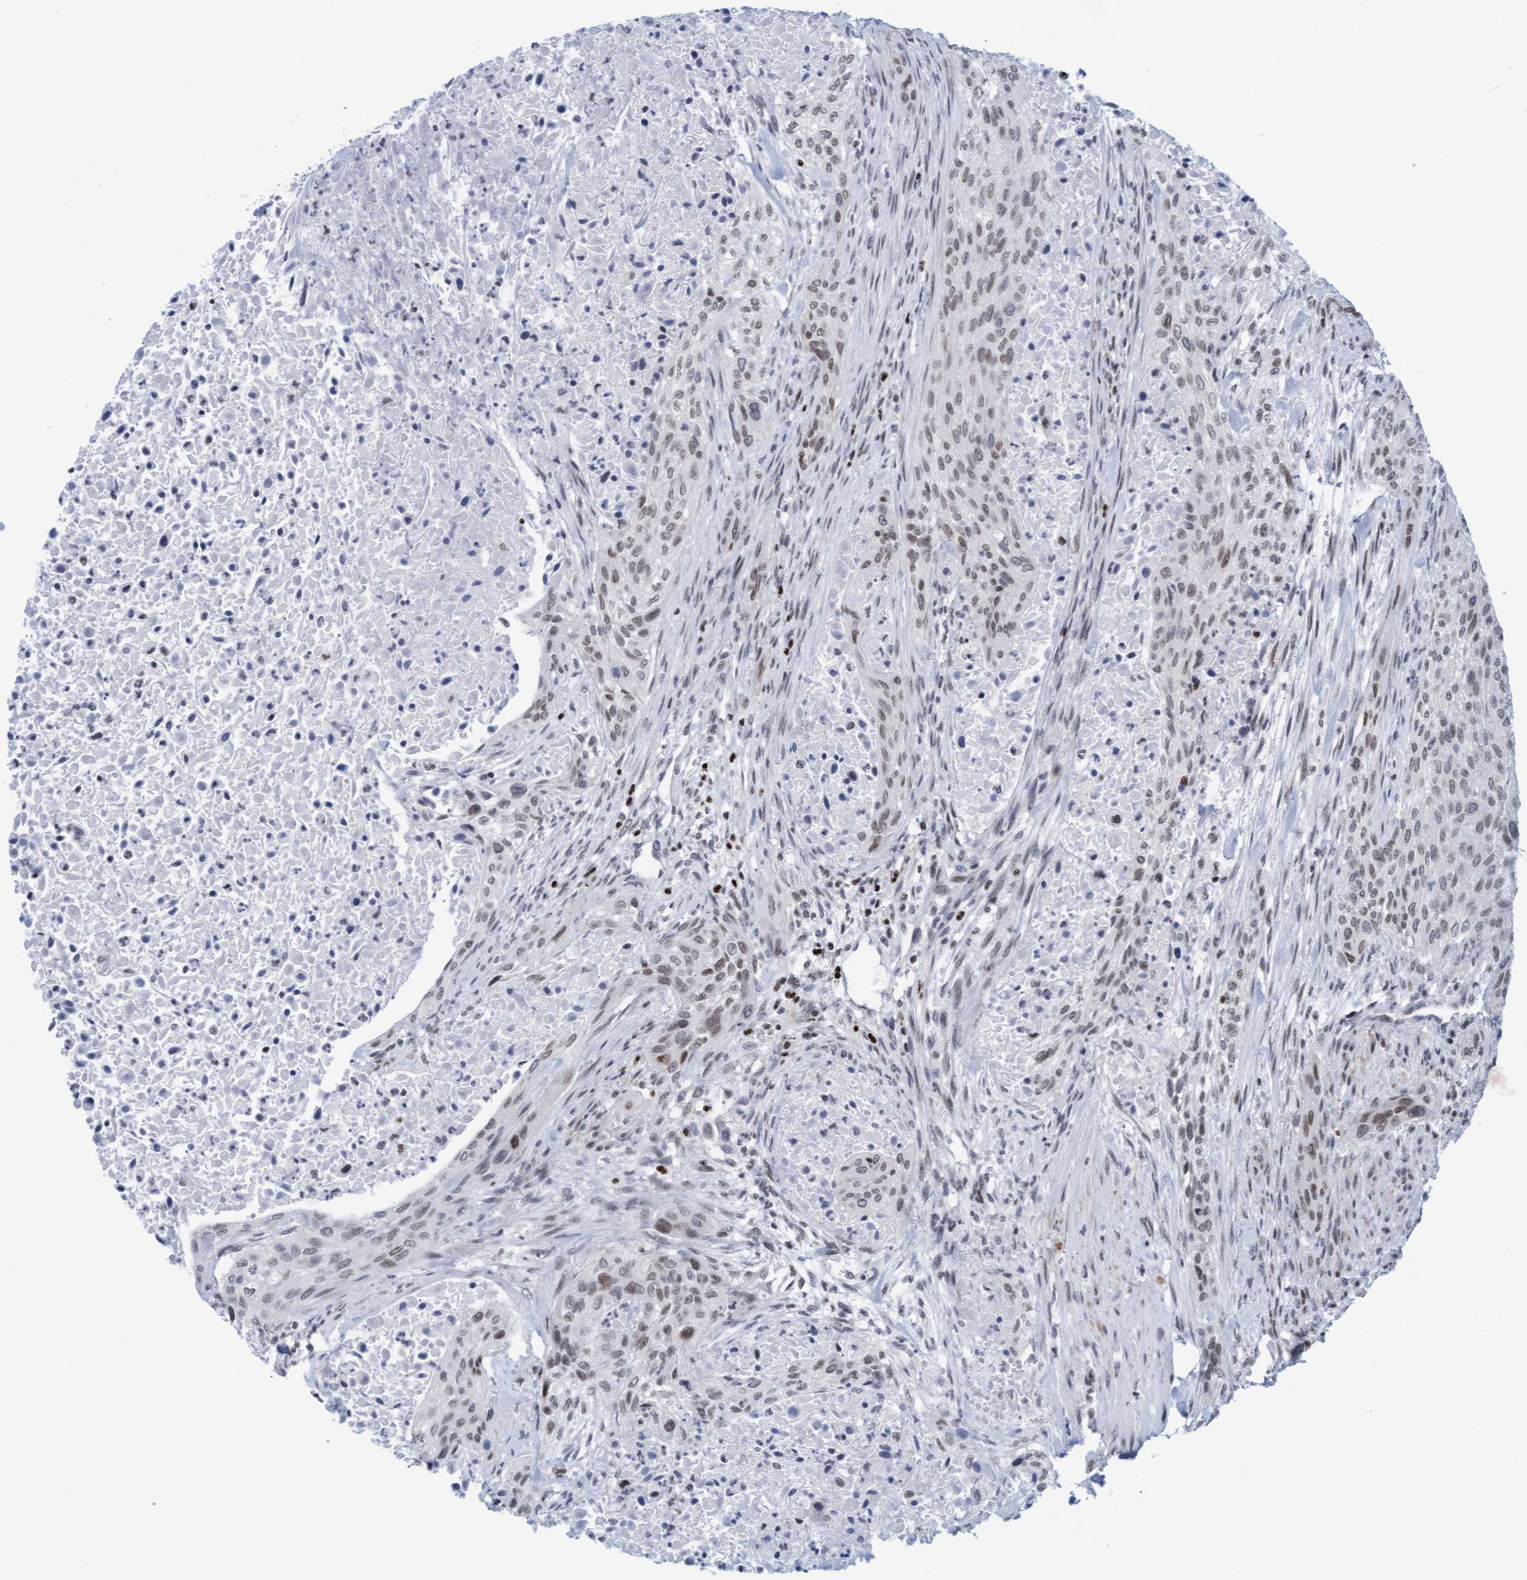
{"staining": {"intensity": "weak", "quantity": ">75%", "location": "nuclear"}, "tissue": "urothelial cancer", "cell_type": "Tumor cells", "image_type": "cancer", "snomed": [{"axis": "morphology", "description": "Urothelial carcinoma, Low grade"}, {"axis": "morphology", "description": "Urothelial carcinoma, High grade"}, {"axis": "topography", "description": "Urinary bladder"}], "caption": "Immunohistochemistry (IHC) histopathology image of neoplastic tissue: urothelial carcinoma (low-grade) stained using immunohistochemistry demonstrates low levels of weak protein expression localized specifically in the nuclear of tumor cells, appearing as a nuclear brown color.", "gene": "GLRX2", "patient": {"sex": "male", "age": 35}}